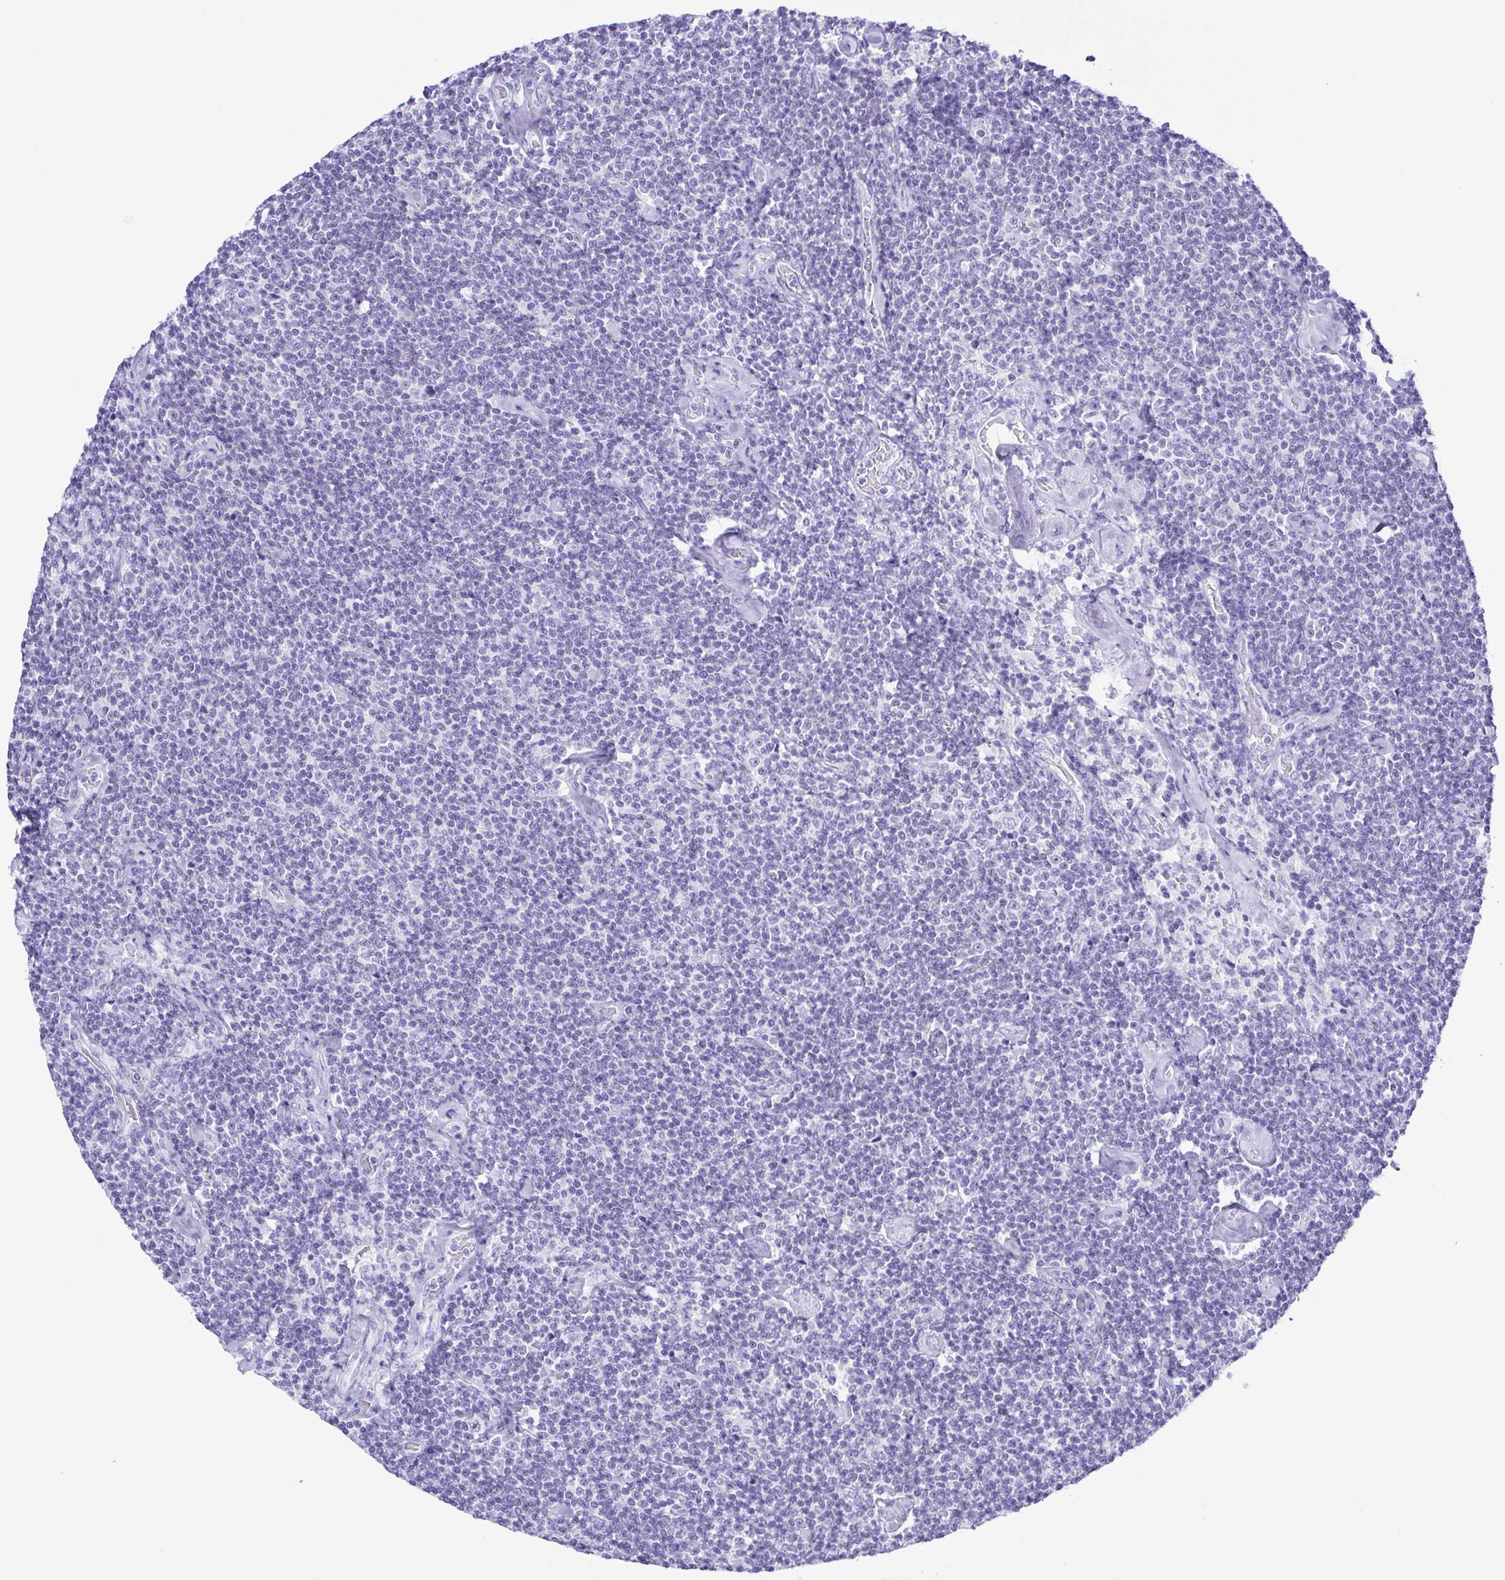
{"staining": {"intensity": "negative", "quantity": "none", "location": "none"}, "tissue": "lymphoma", "cell_type": "Tumor cells", "image_type": "cancer", "snomed": [{"axis": "morphology", "description": "Malignant lymphoma, non-Hodgkin's type, Low grade"}, {"axis": "topography", "description": "Lymph node"}], "caption": "Lymphoma was stained to show a protein in brown. There is no significant positivity in tumor cells.", "gene": "PAK3", "patient": {"sex": "male", "age": 81}}